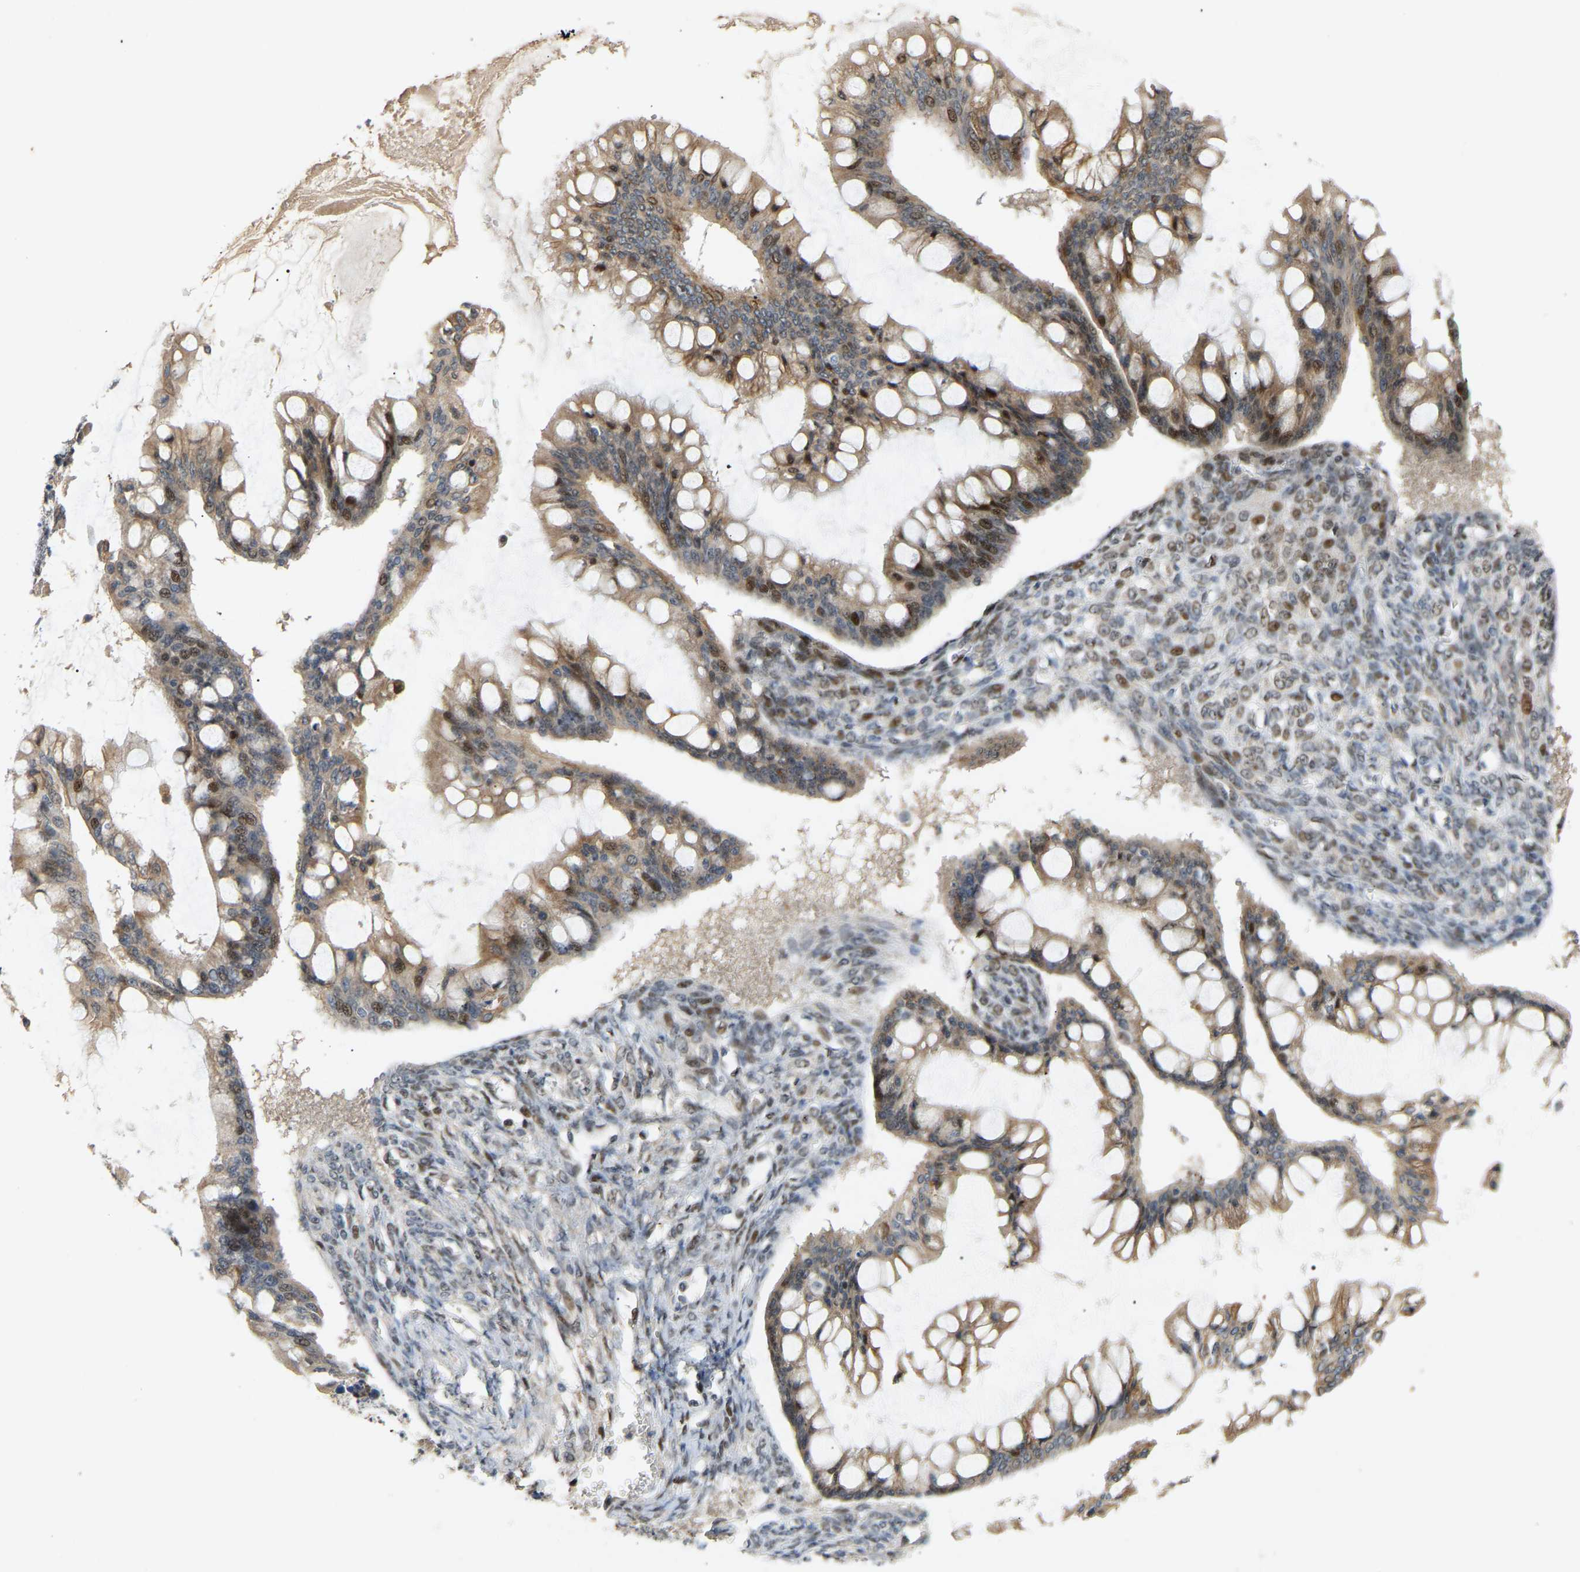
{"staining": {"intensity": "weak", "quantity": ">75%", "location": "cytoplasmic/membranous,nuclear"}, "tissue": "ovarian cancer", "cell_type": "Tumor cells", "image_type": "cancer", "snomed": [{"axis": "morphology", "description": "Cystadenocarcinoma, mucinous, NOS"}, {"axis": "topography", "description": "Ovary"}], "caption": "A photomicrograph showing weak cytoplasmic/membranous and nuclear expression in approximately >75% of tumor cells in ovarian mucinous cystadenocarcinoma, as visualized by brown immunohistochemical staining.", "gene": "PTPN4", "patient": {"sex": "female", "age": 73}}